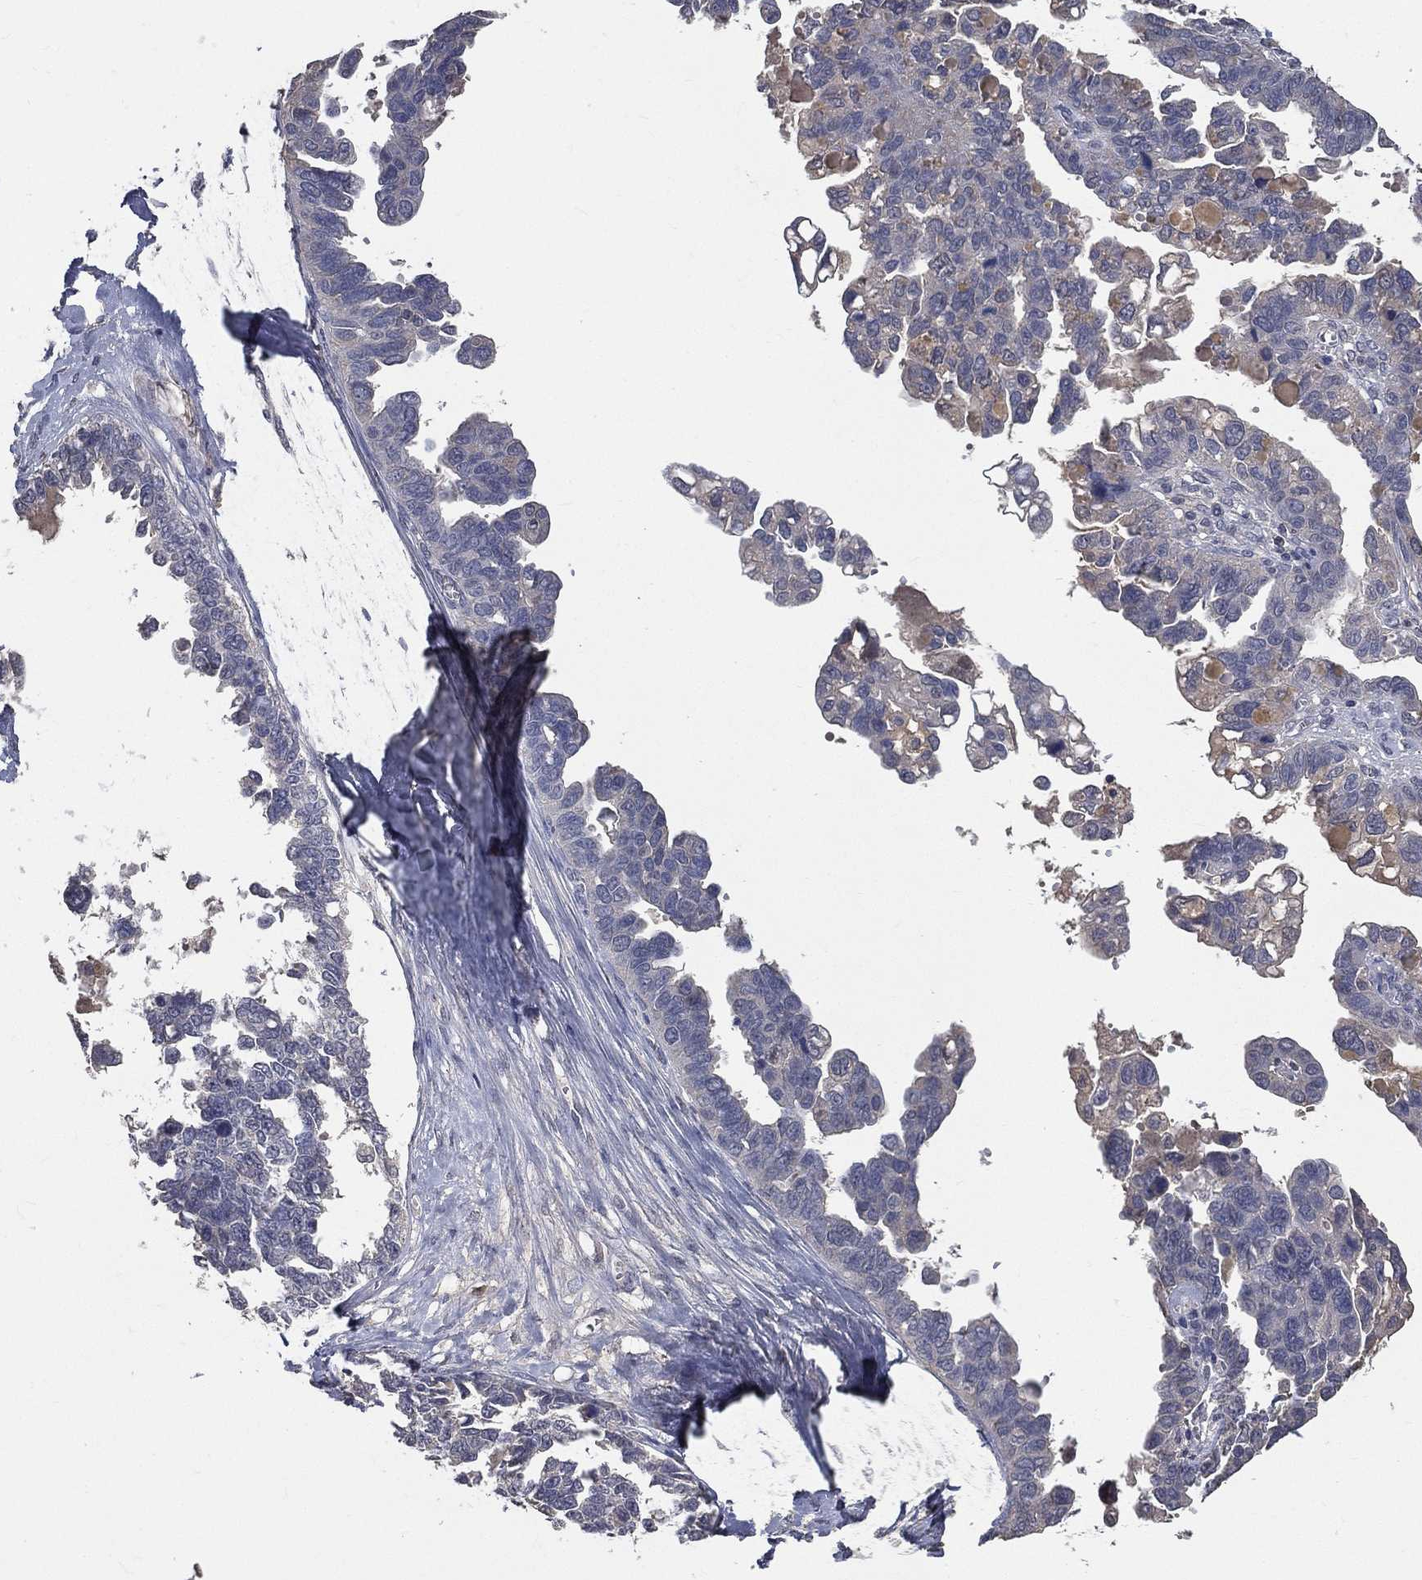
{"staining": {"intensity": "negative", "quantity": "none", "location": "none"}, "tissue": "ovarian cancer", "cell_type": "Tumor cells", "image_type": "cancer", "snomed": [{"axis": "morphology", "description": "Cystadenocarcinoma, serous, NOS"}, {"axis": "topography", "description": "Ovary"}], "caption": "Protein analysis of ovarian serous cystadenocarcinoma demonstrates no significant positivity in tumor cells.", "gene": "SNAP25", "patient": {"sex": "female", "age": 69}}